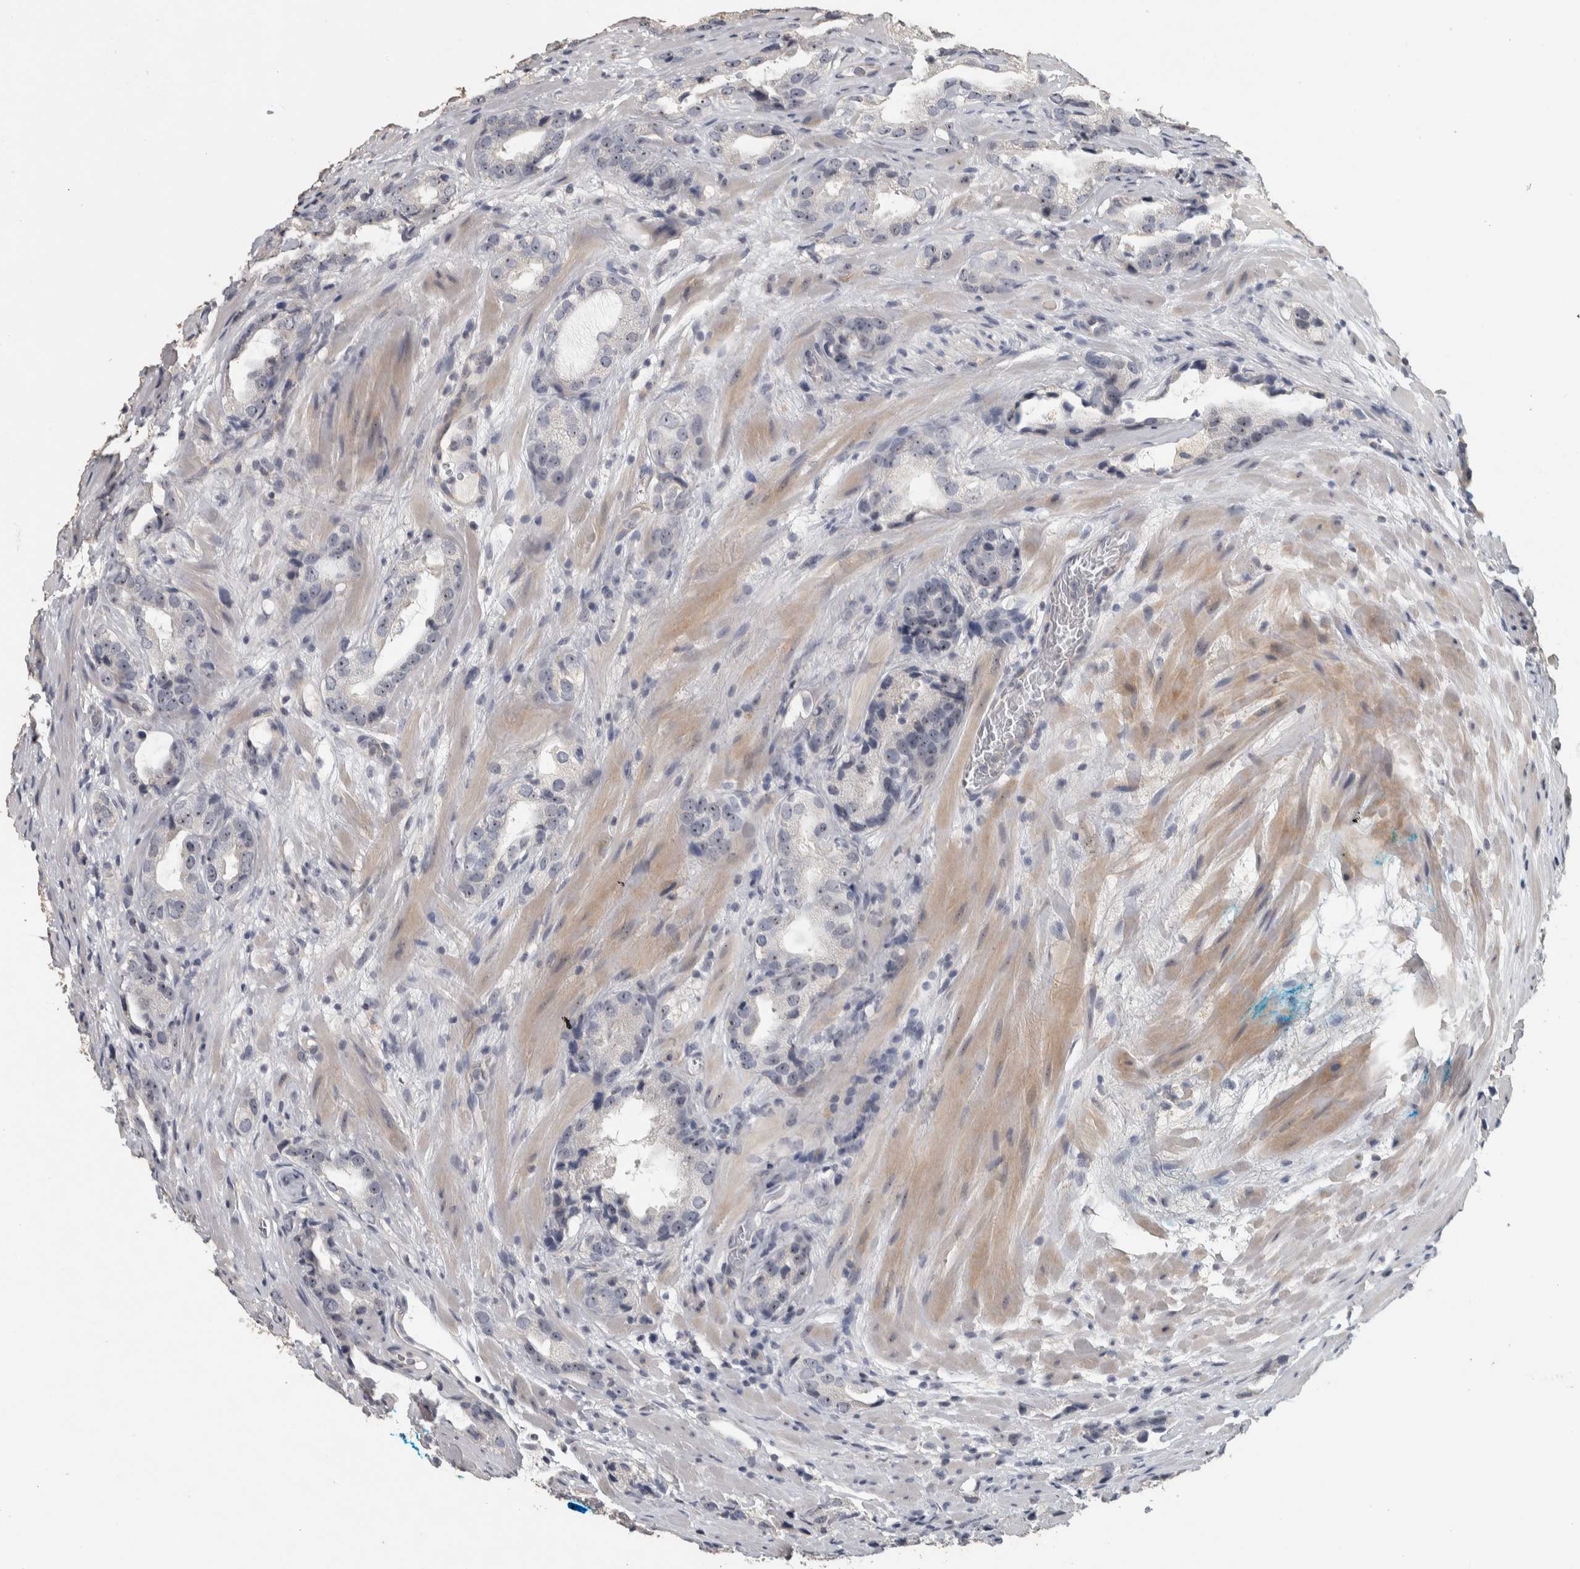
{"staining": {"intensity": "weak", "quantity": ">75%", "location": "nuclear"}, "tissue": "prostate cancer", "cell_type": "Tumor cells", "image_type": "cancer", "snomed": [{"axis": "morphology", "description": "Adenocarcinoma, High grade"}, {"axis": "topography", "description": "Prostate"}], "caption": "DAB immunohistochemical staining of human prostate cancer (adenocarcinoma (high-grade)) exhibits weak nuclear protein expression in about >75% of tumor cells.", "gene": "DCAF10", "patient": {"sex": "male", "age": 63}}